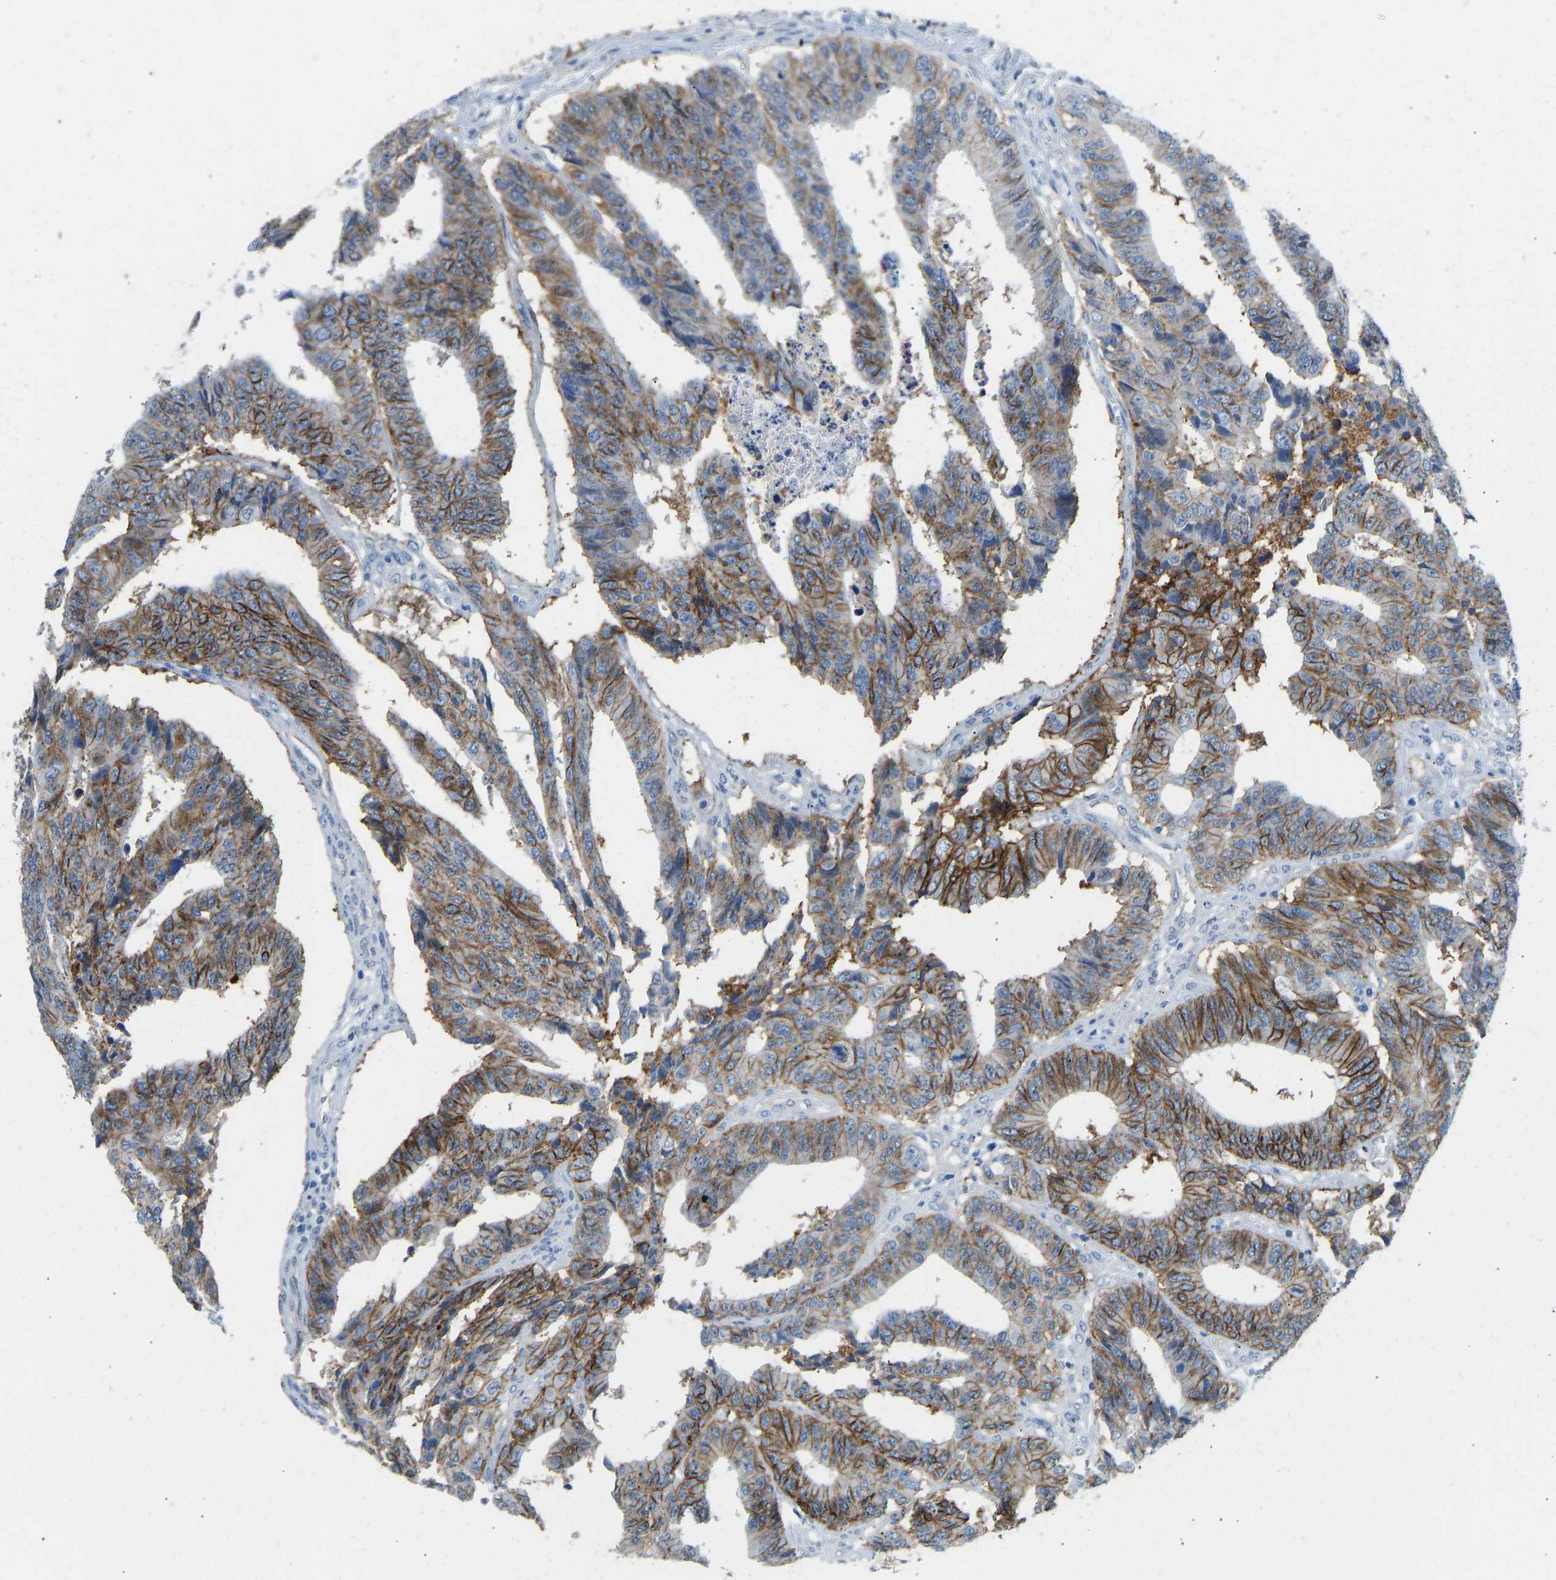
{"staining": {"intensity": "moderate", "quantity": ">75%", "location": "cytoplasmic/membranous"}, "tissue": "colorectal cancer", "cell_type": "Tumor cells", "image_type": "cancer", "snomed": [{"axis": "morphology", "description": "Adenocarcinoma, NOS"}, {"axis": "topography", "description": "Rectum"}], "caption": "Protein expression analysis of adenocarcinoma (colorectal) displays moderate cytoplasmic/membranous staining in approximately >75% of tumor cells. (DAB IHC with brightfield microscopy, high magnification).", "gene": "ATP1A1", "patient": {"sex": "male", "age": 84}}